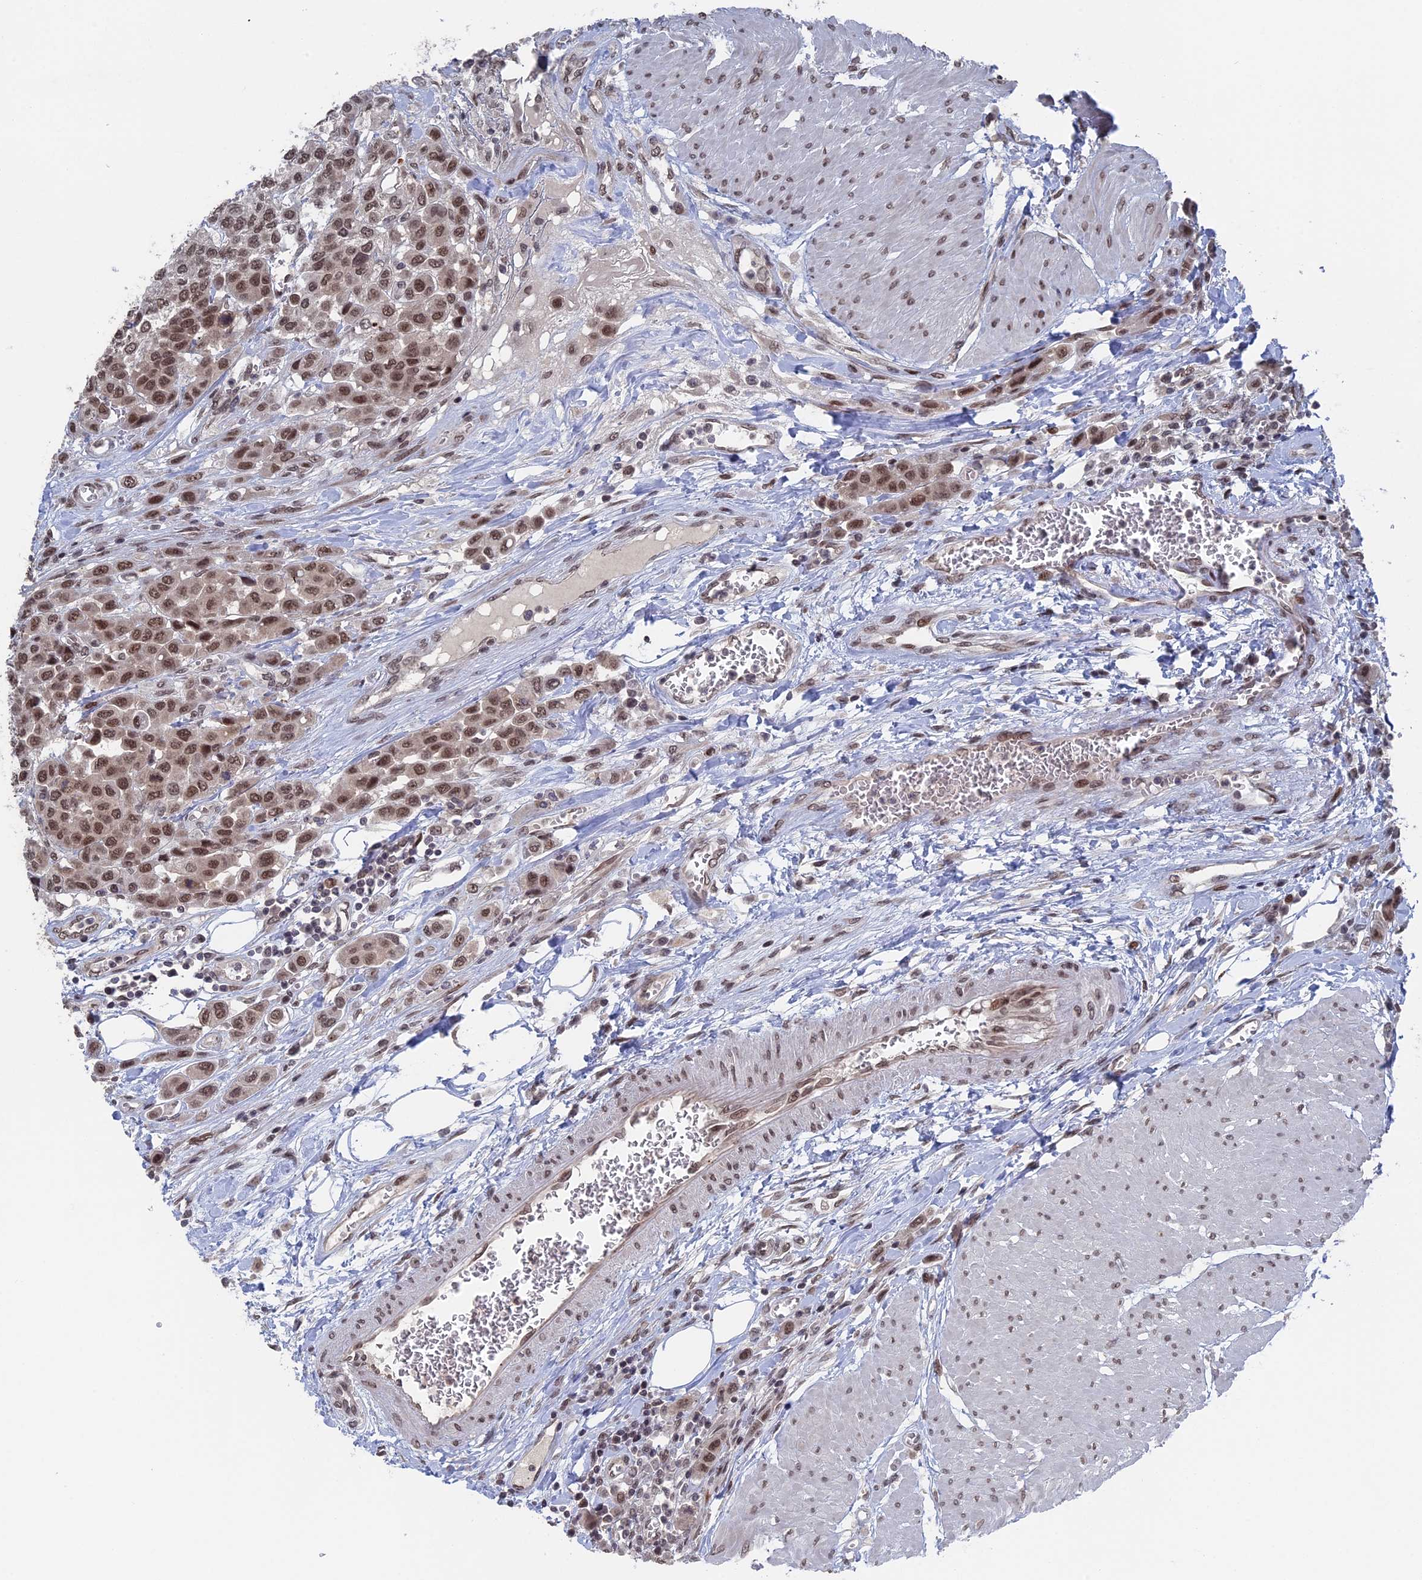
{"staining": {"intensity": "moderate", "quantity": ">75%", "location": "nuclear"}, "tissue": "urothelial cancer", "cell_type": "Tumor cells", "image_type": "cancer", "snomed": [{"axis": "morphology", "description": "Urothelial carcinoma, High grade"}, {"axis": "topography", "description": "Urinary bladder"}], "caption": "This is an image of immunohistochemistry (IHC) staining of urothelial cancer, which shows moderate expression in the nuclear of tumor cells.", "gene": "NR2C2AP", "patient": {"sex": "male", "age": 50}}